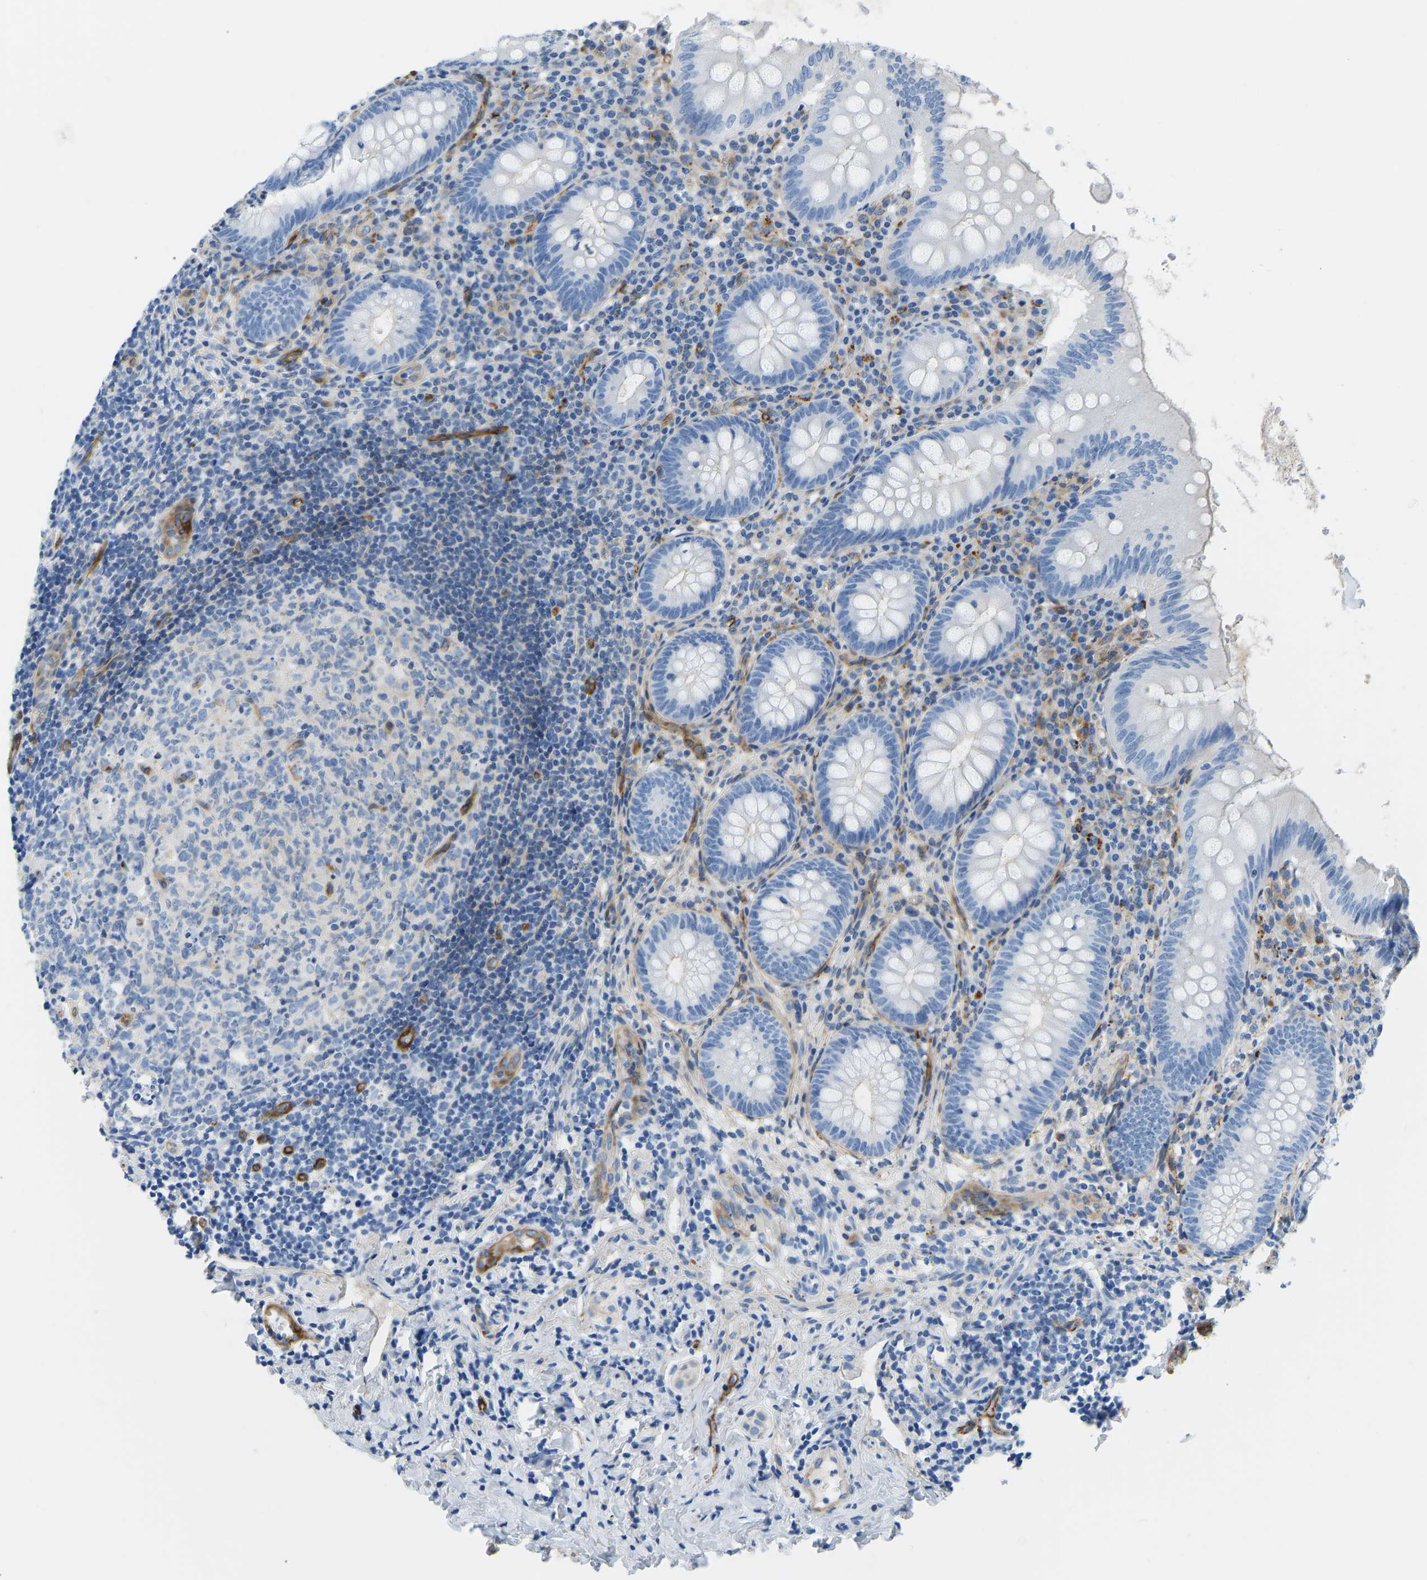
{"staining": {"intensity": "negative", "quantity": "none", "location": "none"}, "tissue": "appendix", "cell_type": "Glandular cells", "image_type": "normal", "snomed": [{"axis": "morphology", "description": "Normal tissue, NOS"}, {"axis": "topography", "description": "Appendix"}], "caption": "IHC of benign appendix reveals no positivity in glandular cells.", "gene": "COL15A1", "patient": {"sex": "male", "age": 56}}